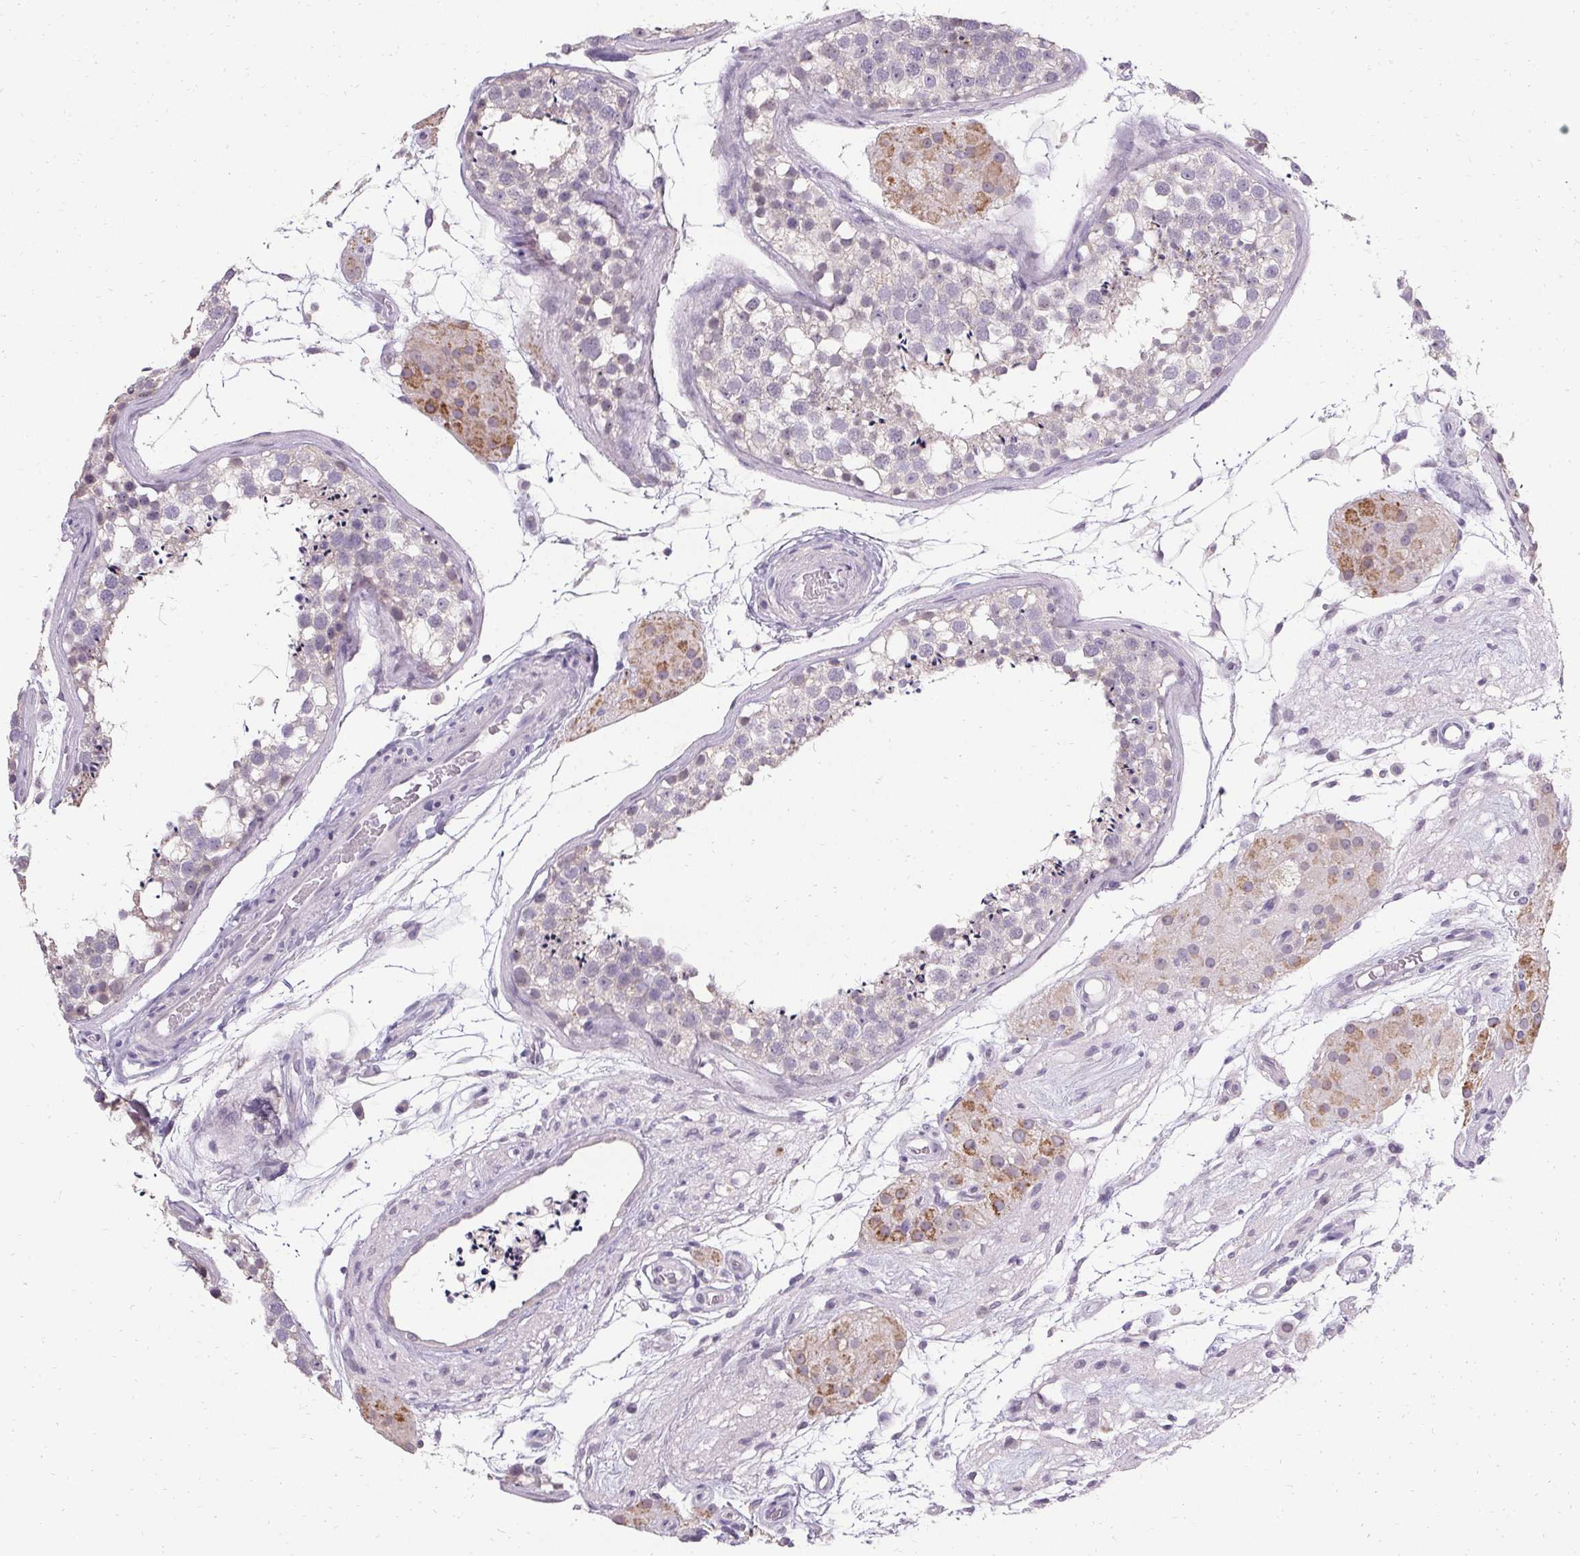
{"staining": {"intensity": "negative", "quantity": "none", "location": "none"}, "tissue": "testis", "cell_type": "Cells in seminiferous ducts", "image_type": "normal", "snomed": [{"axis": "morphology", "description": "Normal tissue, NOS"}, {"axis": "morphology", "description": "Seminoma, NOS"}, {"axis": "topography", "description": "Testis"}], "caption": "An IHC micrograph of benign testis is shown. There is no staining in cells in seminiferous ducts of testis.", "gene": "PMEL", "patient": {"sex": "male", "age": 65}}